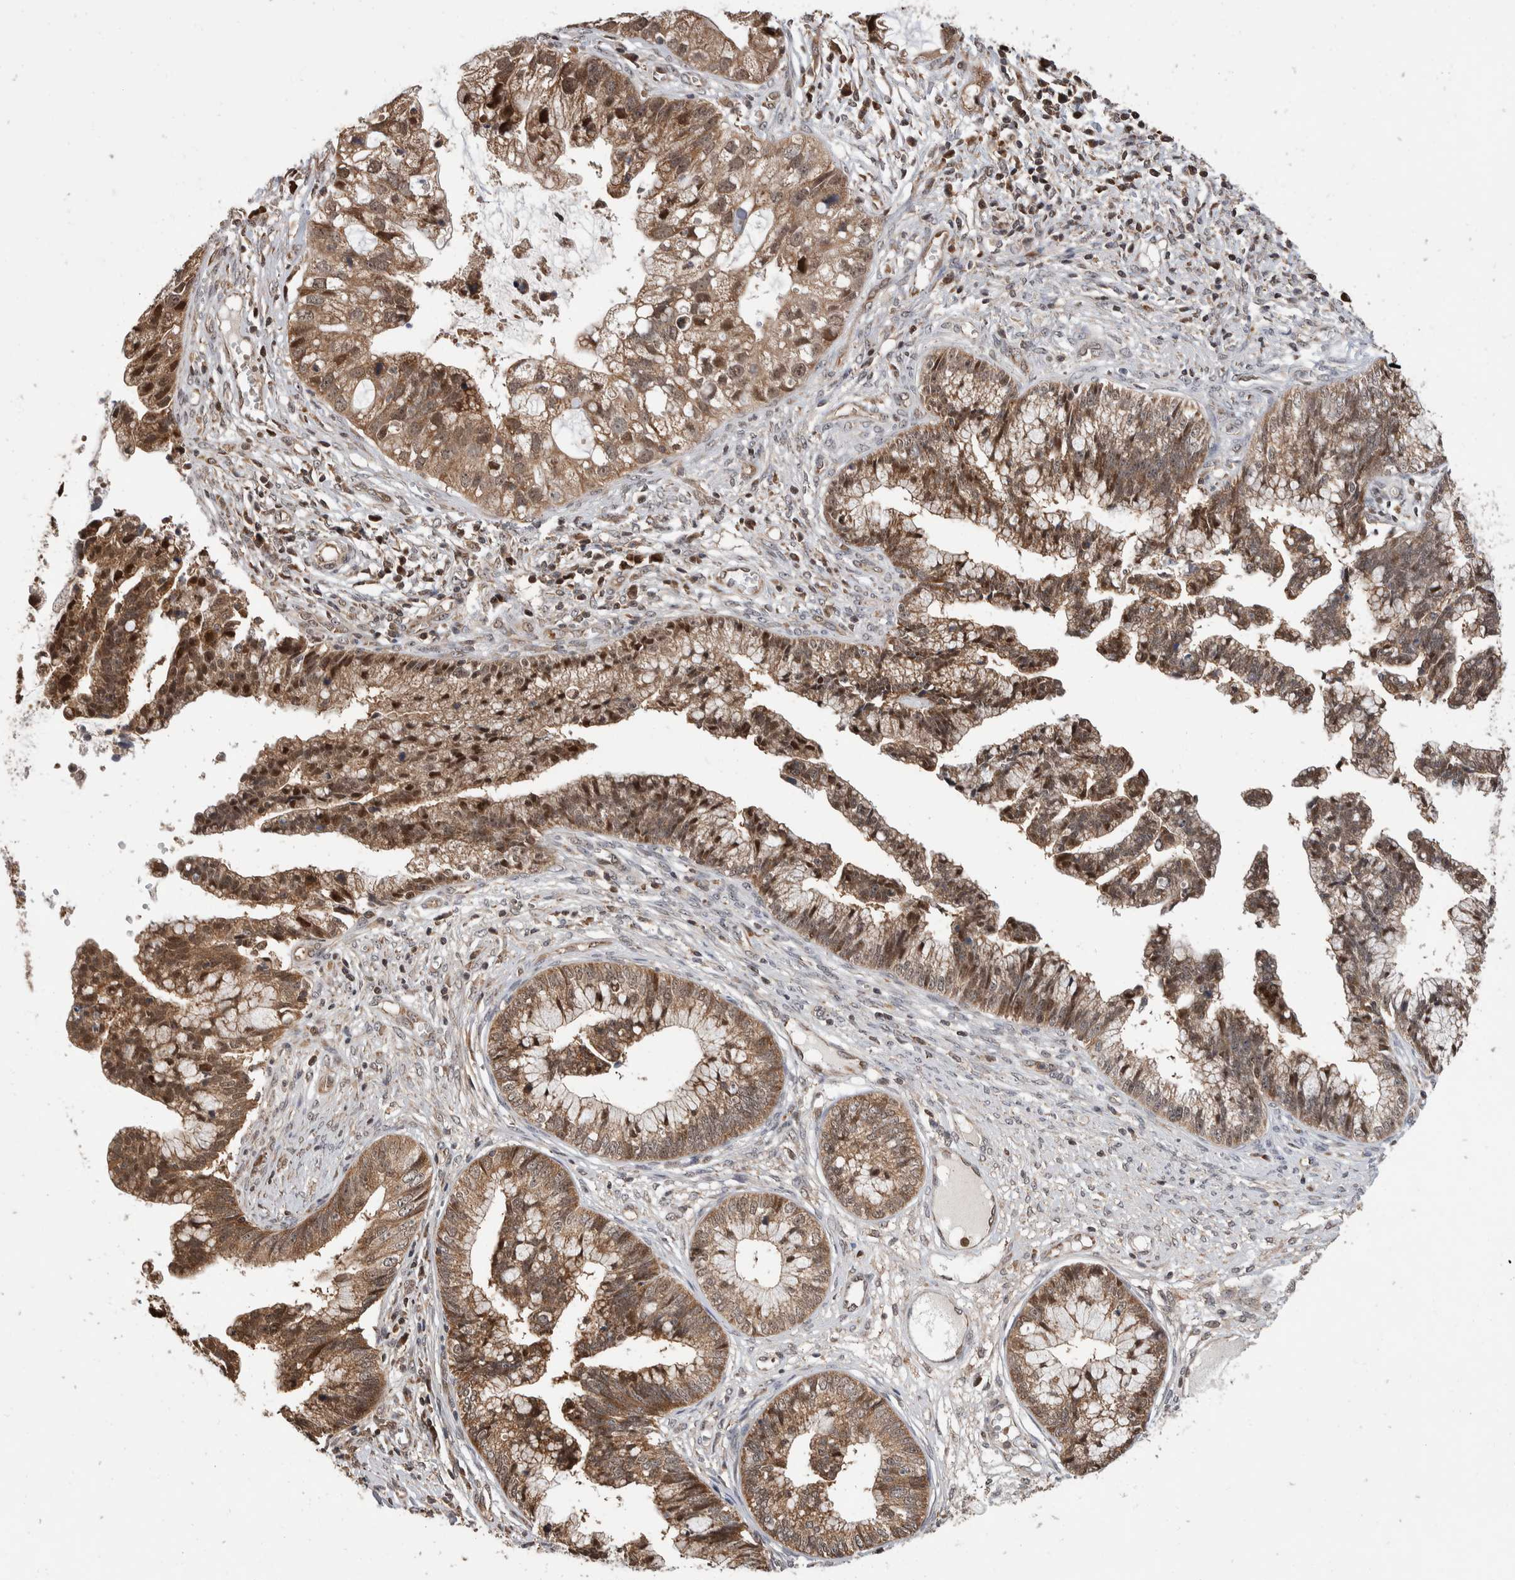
{"staining": {"intensity": "moderate", "quantity": ">75%", "location": "cytoplasmic/membranous,nuclear"}, "tissue": "cervical cancer", "cell_type": "Tumor cells", "image_type": "cancer", "snomed": [{"axis": "morphology", "description": "Adenocarcinoma, NOS"}, {"axis": "topography", "description": "Cervix"}], "caption": "This photomicrograph reveals immunohistochemistry staining of human cervical cancer, with medium moderate cytoplasmic/membranous and nuclear positivity in about >75% of tumor cells.", "gene": "ABHD11", "patient": {"sex": "female", "age": 44}}